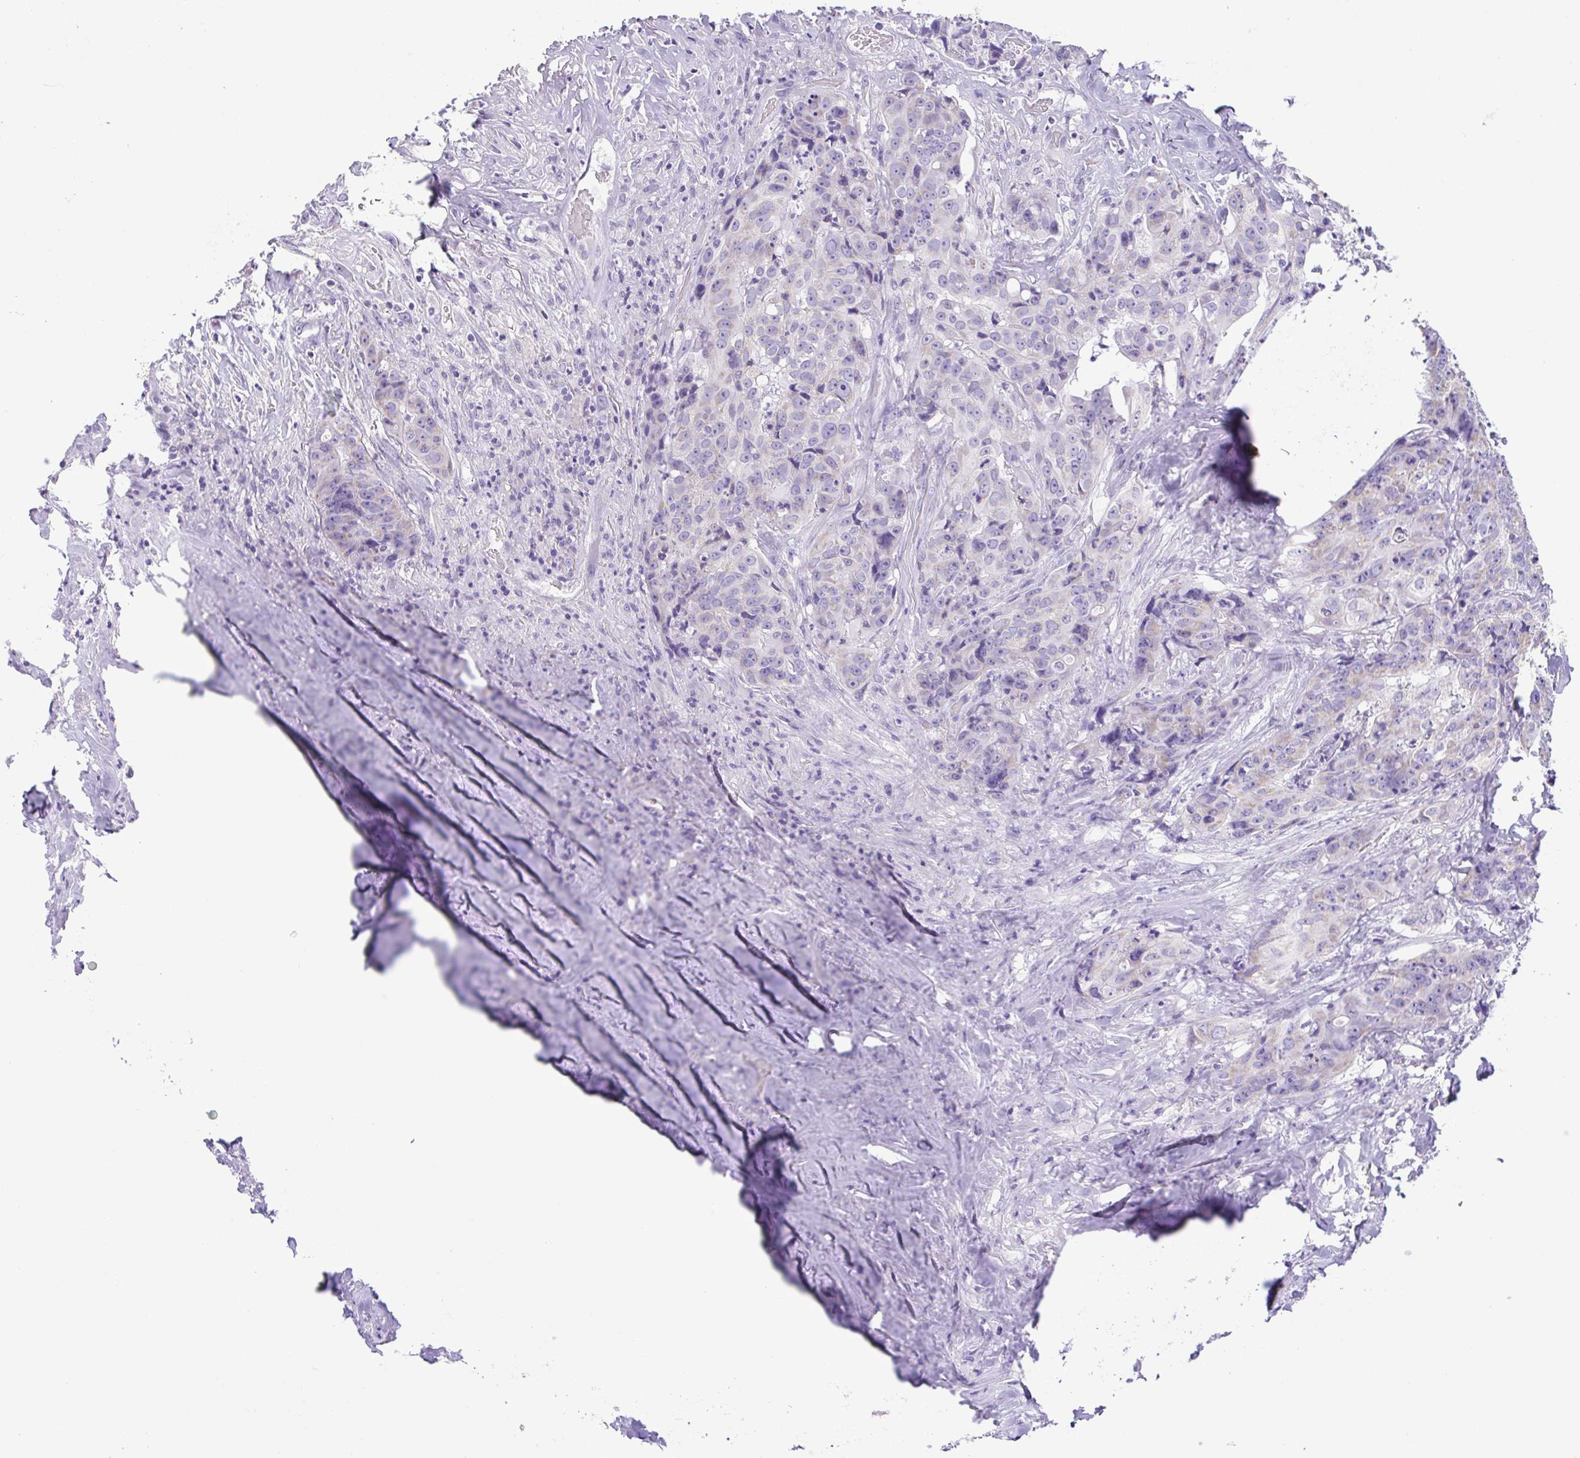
{"staining": {"intensity": "negative", "quantity": "none", "location": "none"}, "tissue": "colorectal cancer", "cell_type": "Tumor cells", "image_type": "cancer", "snomed": [{"axis": "morphology", "description": "Adenocarcinoma, NOS"}, {"axis": "topography", "description": "Rectum"}], "caption": "DAB immunohistochemical staining of colorectal adenocarcinoma displays no significant expression in tumor cells.", "gene": "CD72", "patient": {"sex": "female", "age": 62}}